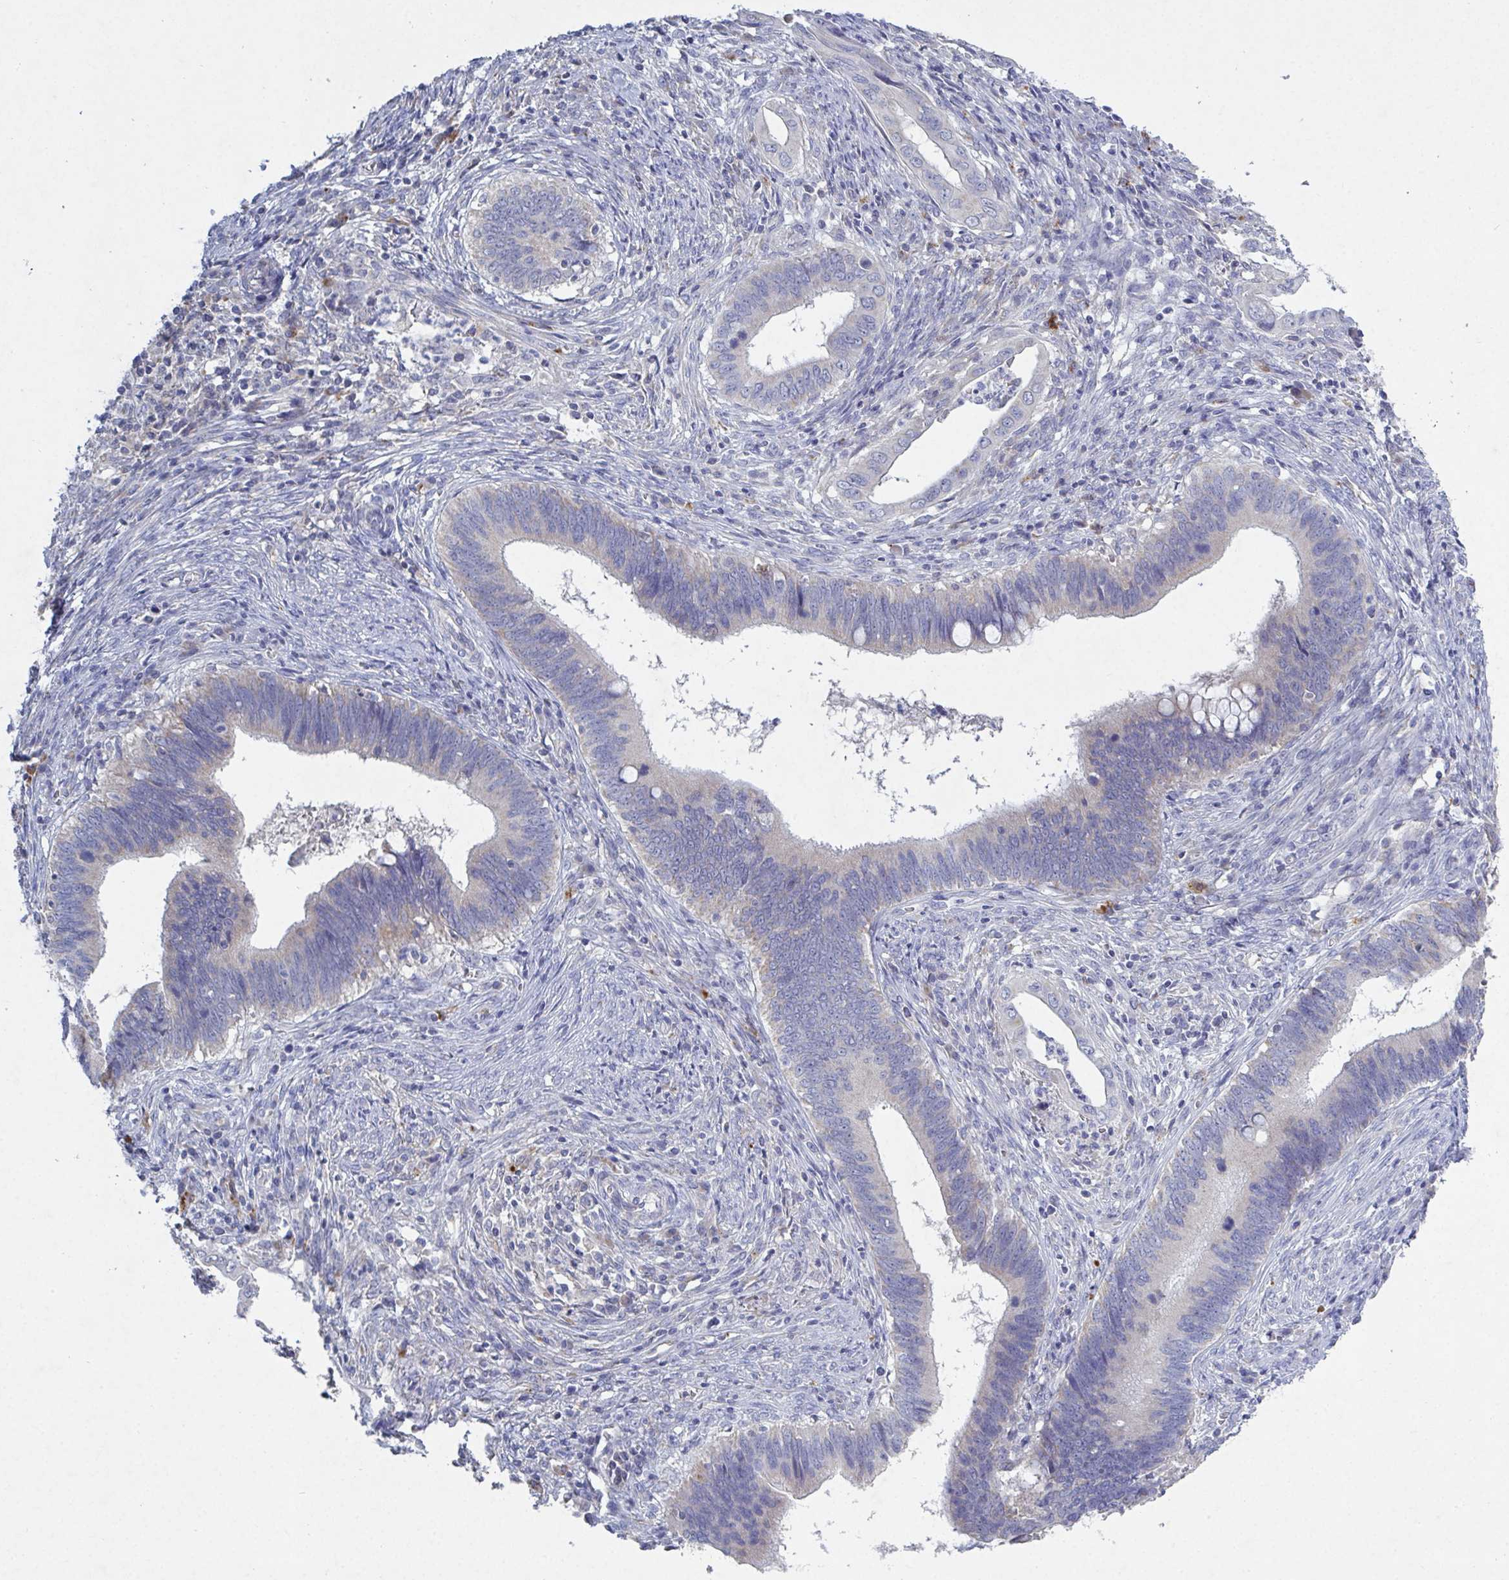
{"staining": {"intensity": "negative", "quantity": "none", "location": "none"}, "tissue": "cervical cancer", "cell_type": "Tumor cells", "image_type": "cancer", "snomed": [{"axis": "morphology", "description": "Adenocarcinoma, NOS"}, {"axis": "topography", "description": "Cervix"}], "caption": "Immunohistochemical staining of adenocarcinoma (cervical) shows no significant expression in tumor cells.", "gene": "GALNT13", "patient": {"sex": "female", "age": 42}}